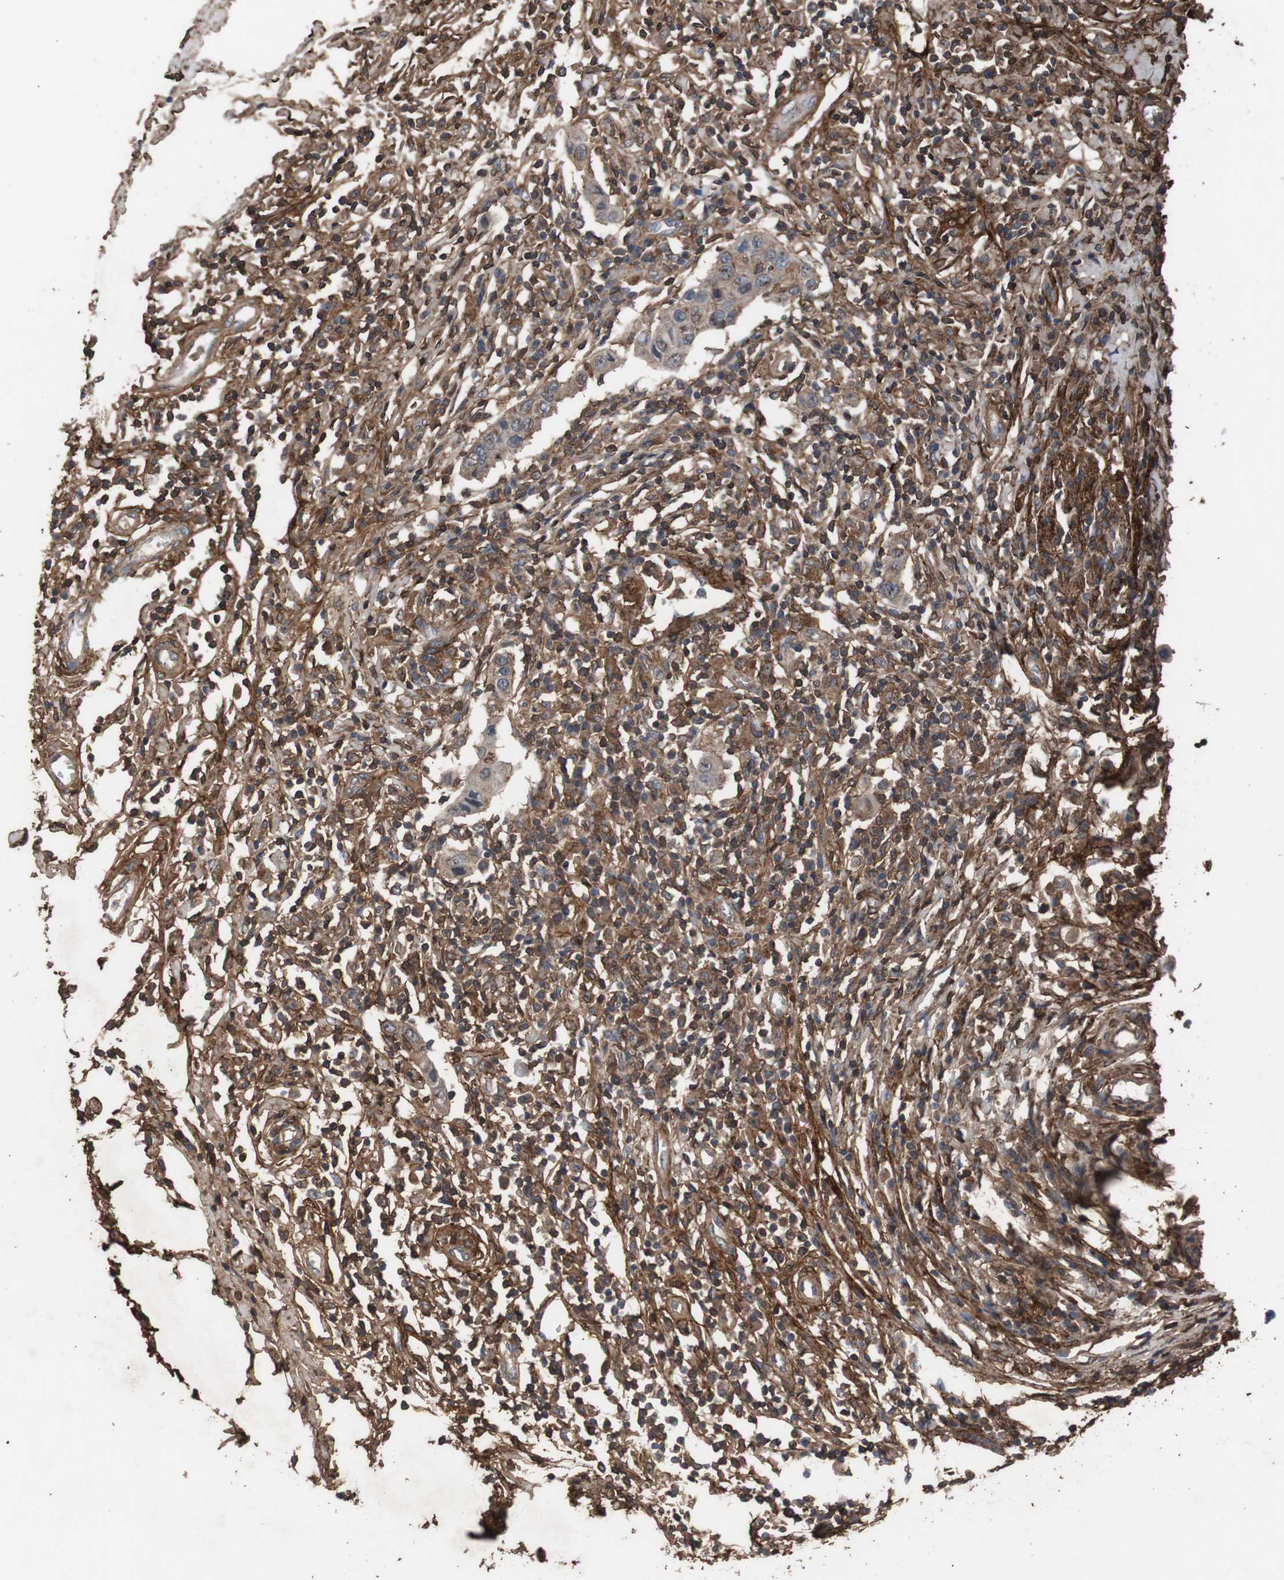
{"staining": {"intensity": "weak", "quantity": ">75%", "location": "cytoplasmic/membranous"}, "tissue": "breast cancer", "cell_type": "Tumor cells", "image_type": "cancer", "snomed": [{"axis": "morphology", "description": "Duct carcinoma"}, {"axis": "topography", "description": "Breast"}], "caption": "Tumor cells display low levels of weak cytoplasmic/membranous expression in approximately >75% of cells in human breast cancer.", "gene": "COL6A2", "patient": {"sex": "female", "age": 27}}